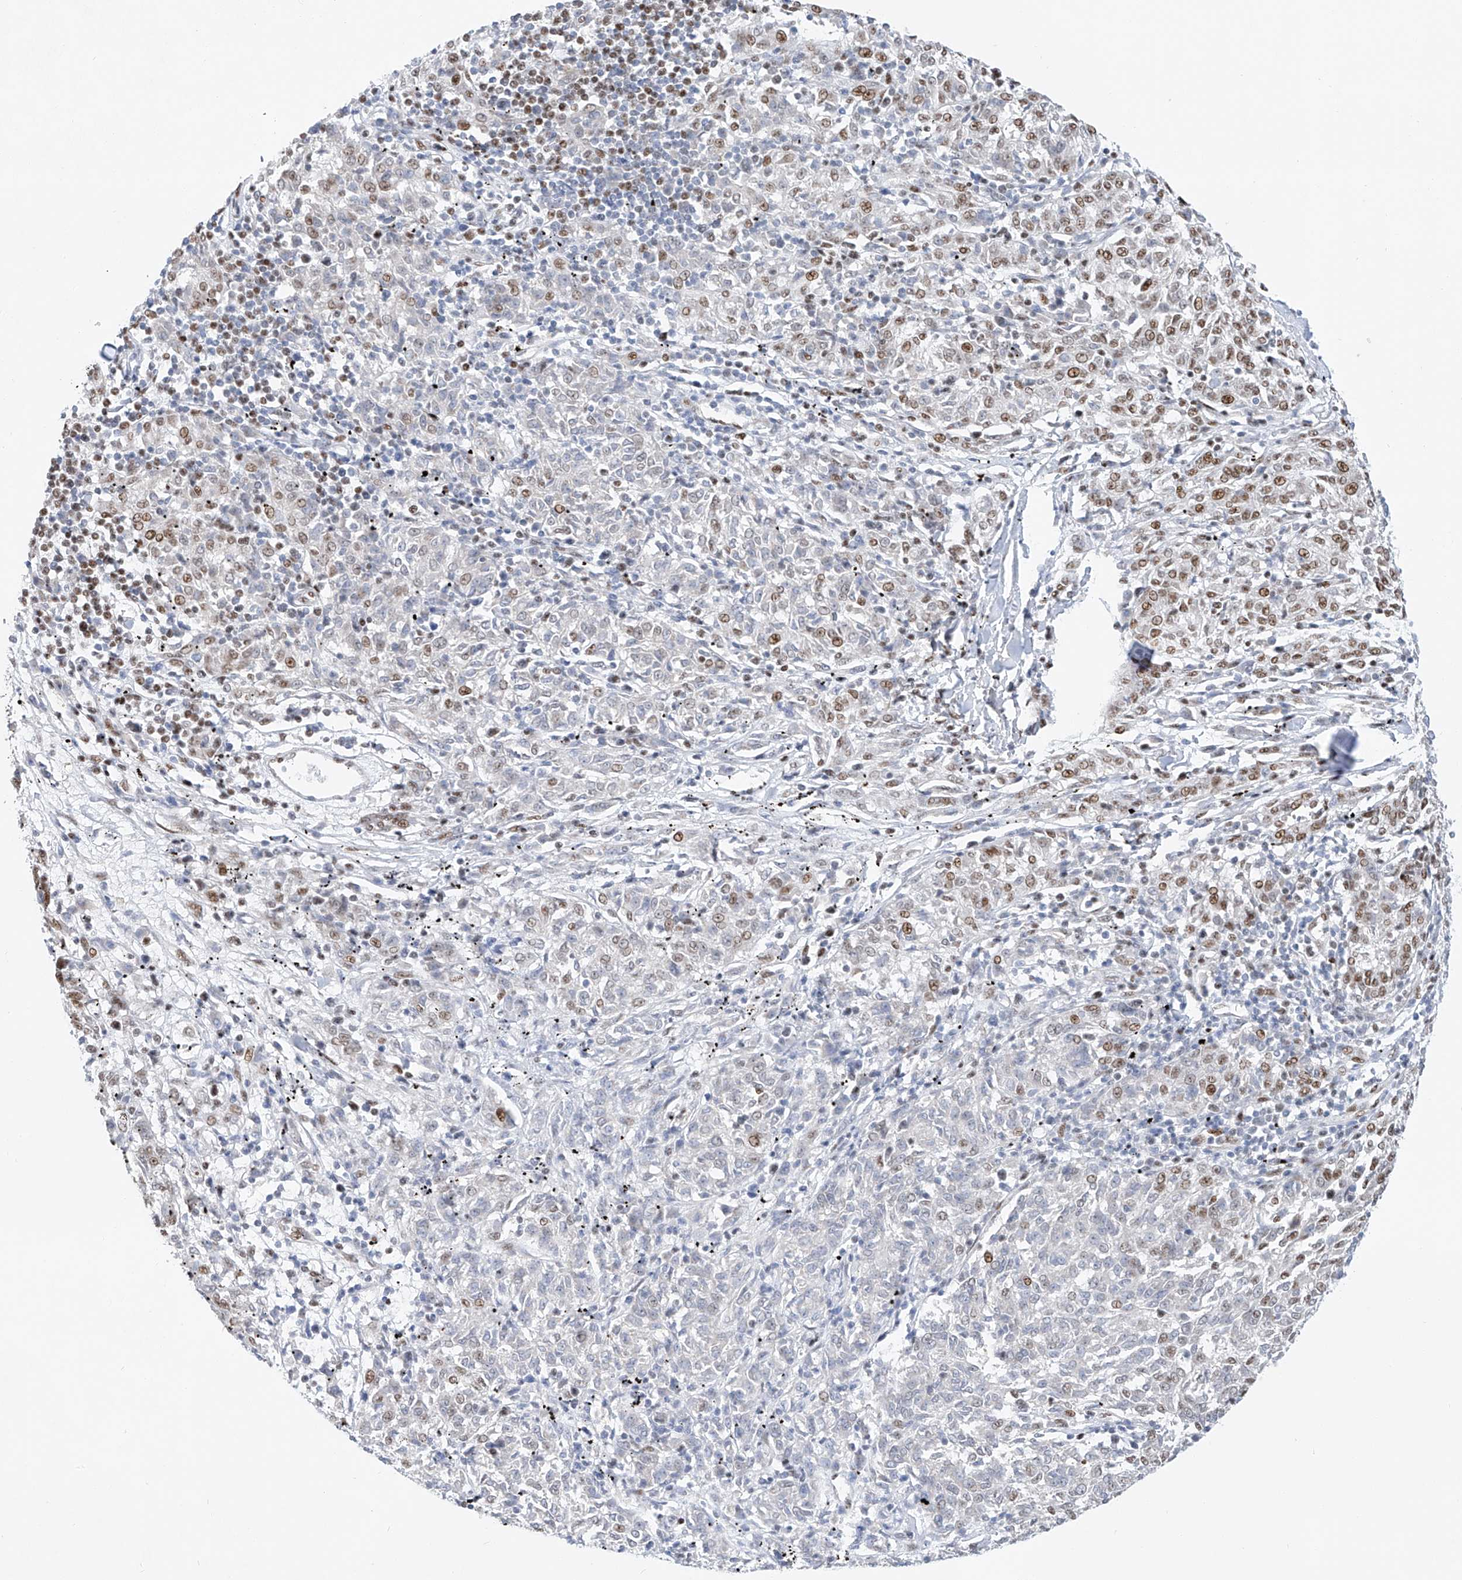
{"staining": {"intensity": "moderate", "quantity": "25%-75%", "location": "nuclear"}, "tissue": "melanoma", "cell_type": "Tumor cells", "image_type": "cancer", "snomed": [{"axis": "morphology", "description": "Malignant melanoma, NOS"}, {"axis": "topography", "description": "Skin"}], "caption": "Protein analysis of melanoma tissue displays moderate nuclear expression in approximately 25%-75% of tumor cells.", "gene": "TAF4", "patient": {"sex": "female", "age": 72}}